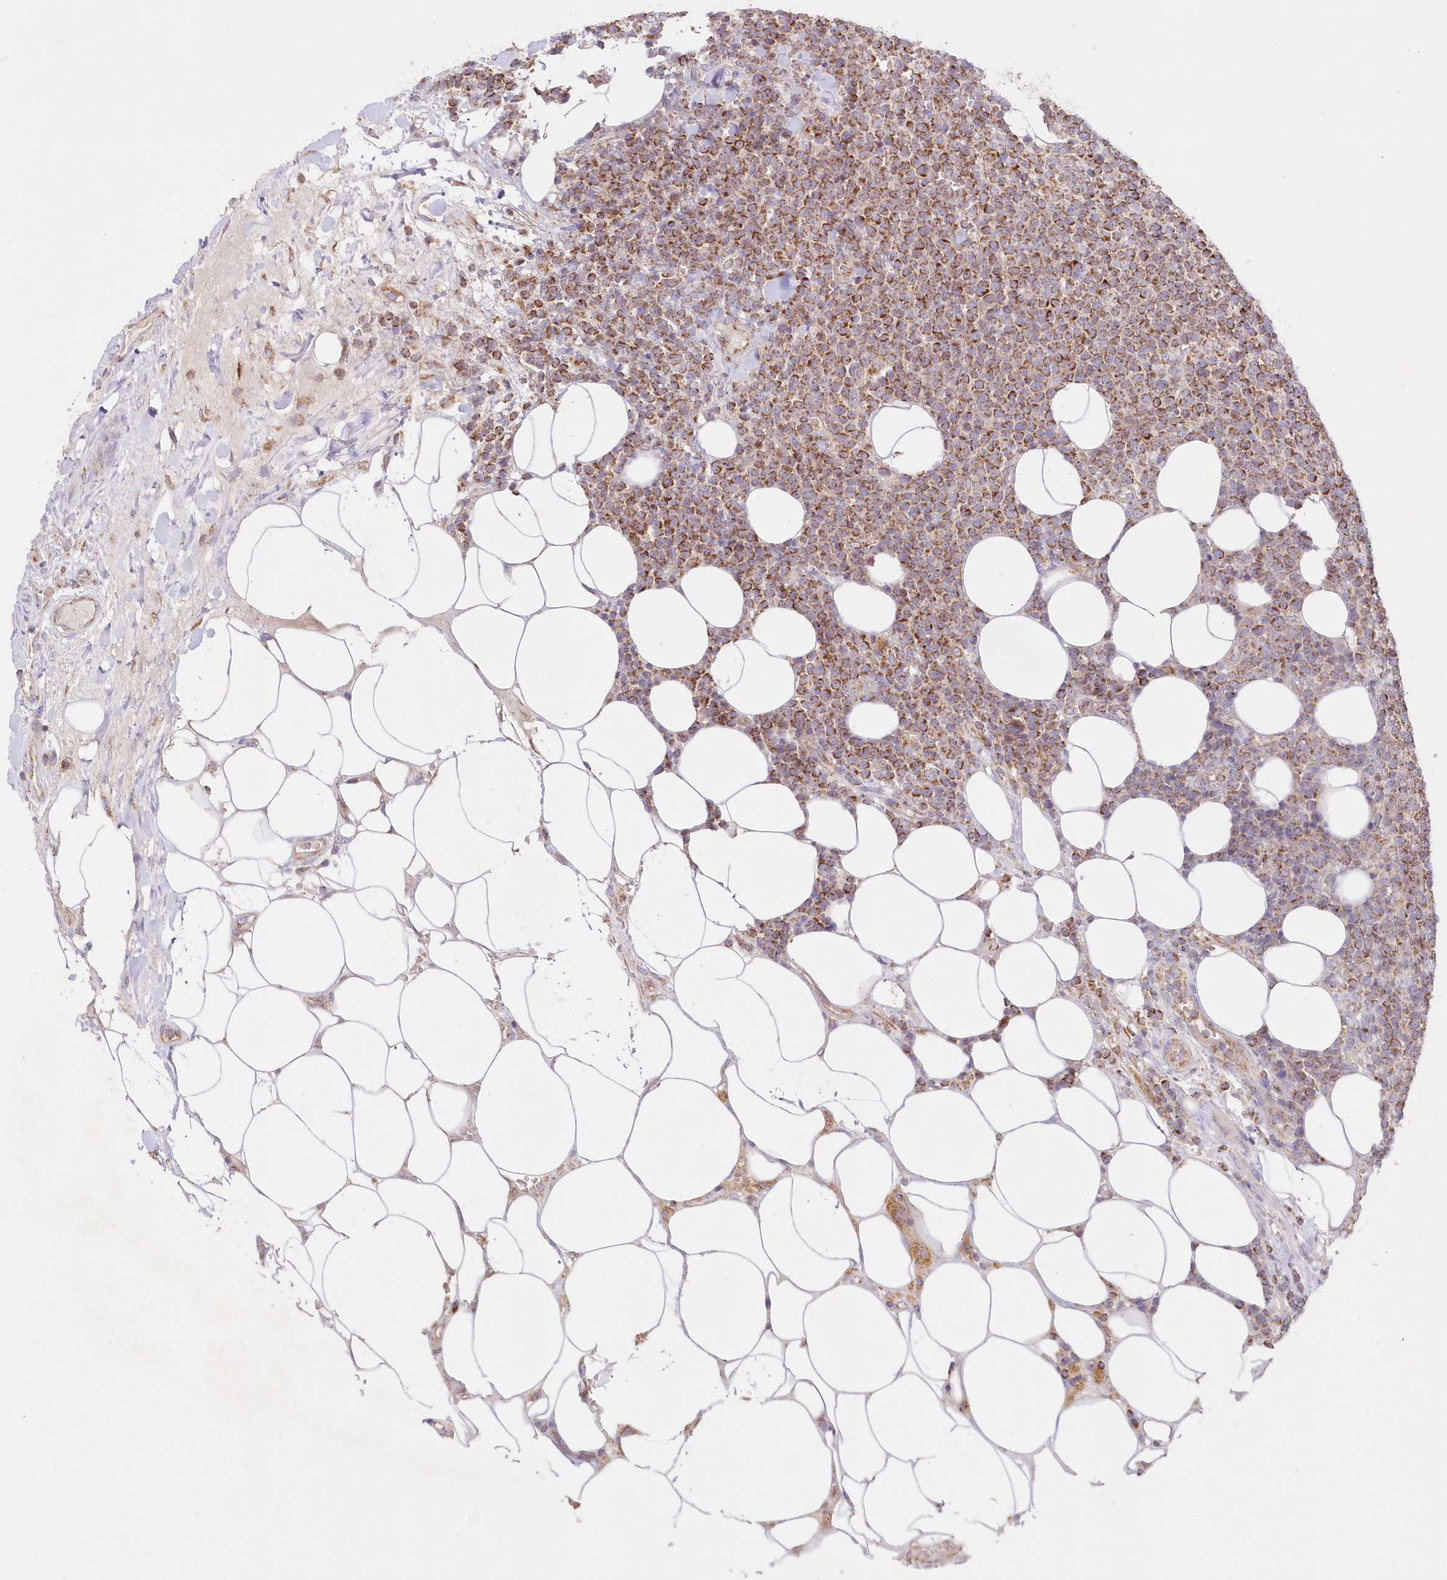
{"staining": {"intensity": "moderate", "quantity": ">75%", "location": "cytoplasmic/membranous"}, "tissue": "lymphoma", "cell_type": "Tumor cells", "image_type": "cancer", "snomed": [{"axis": "morphology", "description": "Malignant lymphoma, non-Hodgkin's type, High grade"}, {"axis": "topography", "description": "Lymph node"}], "caption": "Tumor cells show moderate cytoplasmic/membranous expression in approximately >75% of cells in high-grade malignant lymphoma, non-Hodgkin's type.", "gene": "DNA2", "patient": {"sex": "male", "age": 61}}